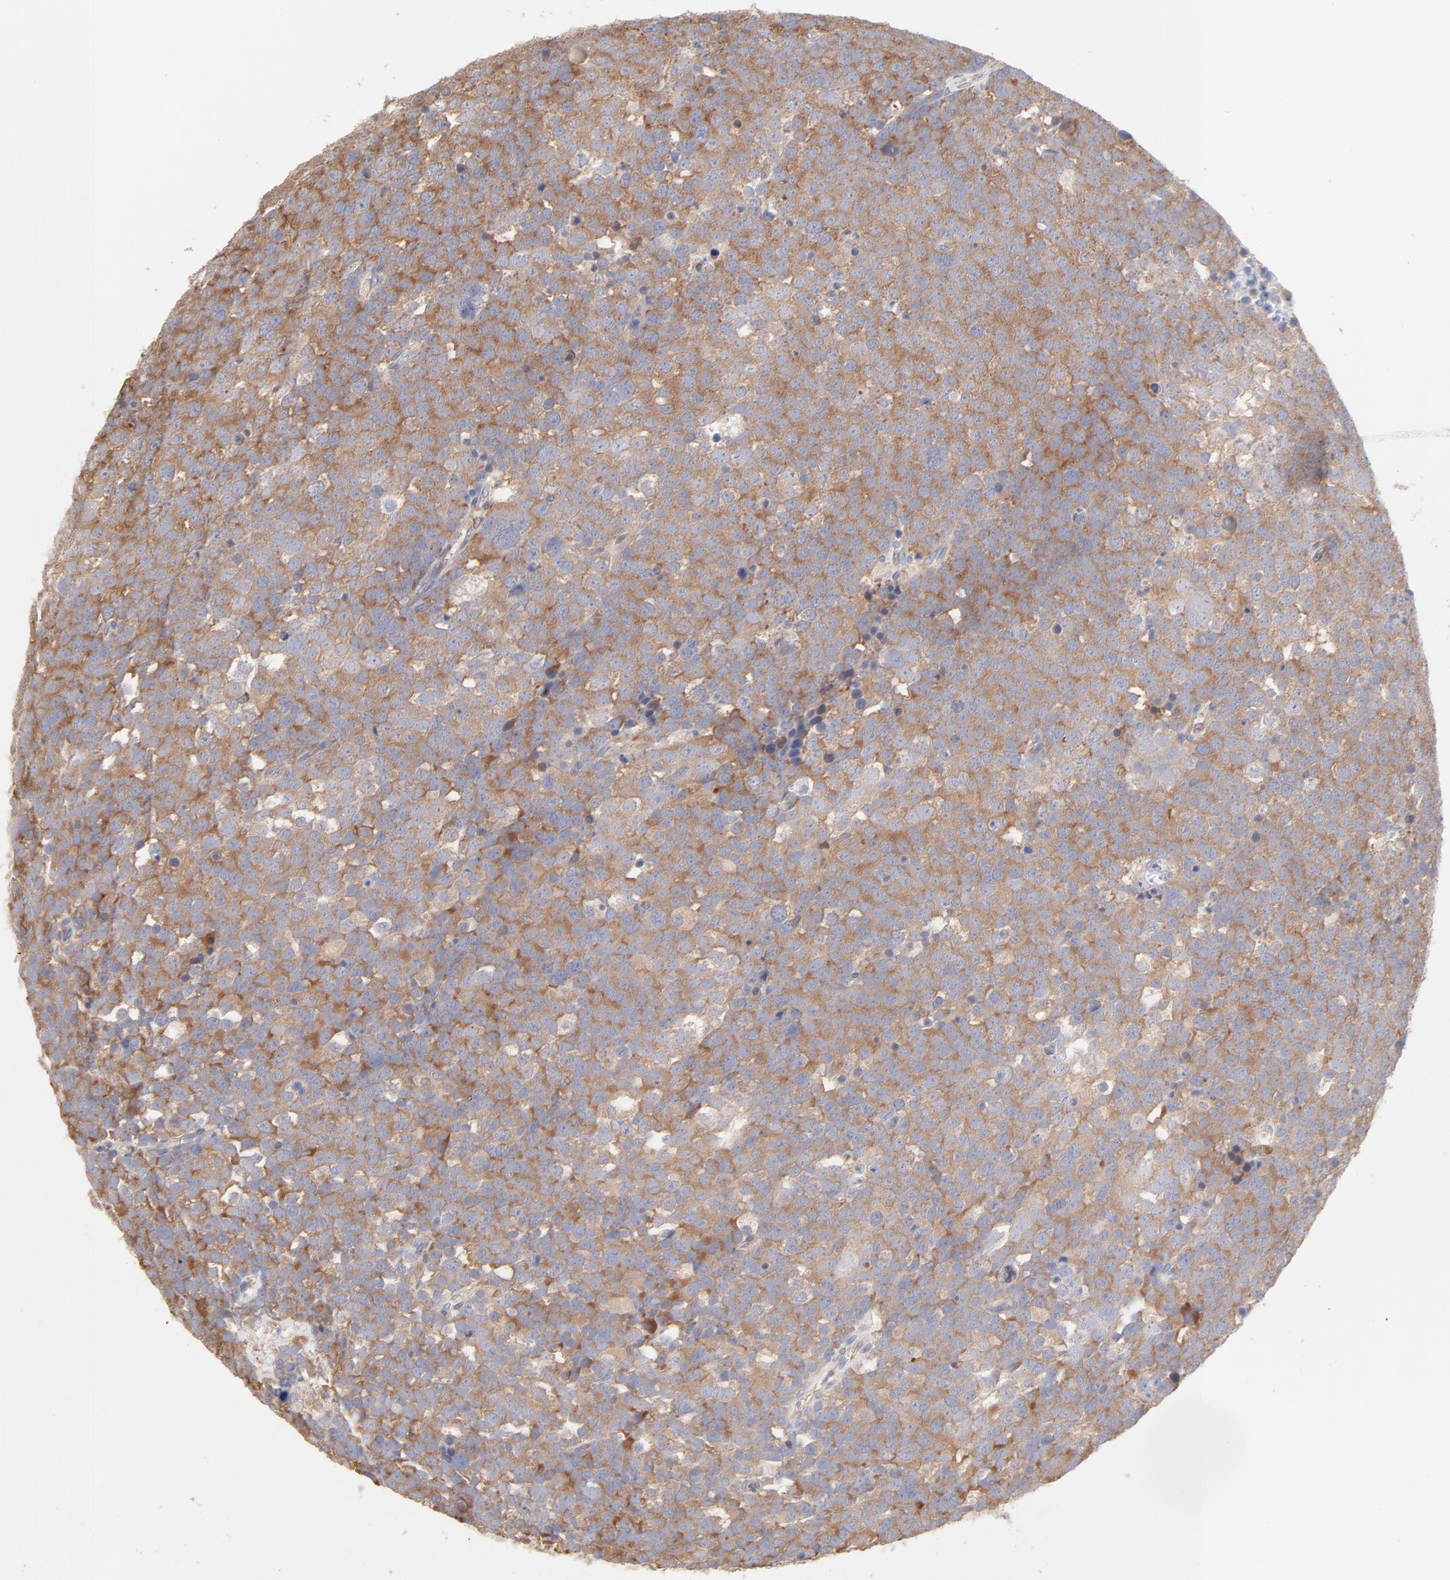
{"staining": {"intensity": "moderate", "quantity": ">75%", "location": "cytoplasmic/membranous"}, "tissue": "testis cancer", "cell_type": "Tumor cells", "image_type": "cancer", "snomed": [{"axis": "morphology", "description": "Seminoma, NOS"}, {"axis": "topography", "description": "Testis"}], "caption": "This is an image of immunohistochemistry (IHC) staining of testis cancer, which shows moderate expression in the cytoplasmic/membranous of tumor cells.", "gene": "RPS21", "patient": {"sex": "male", "age": 71}}